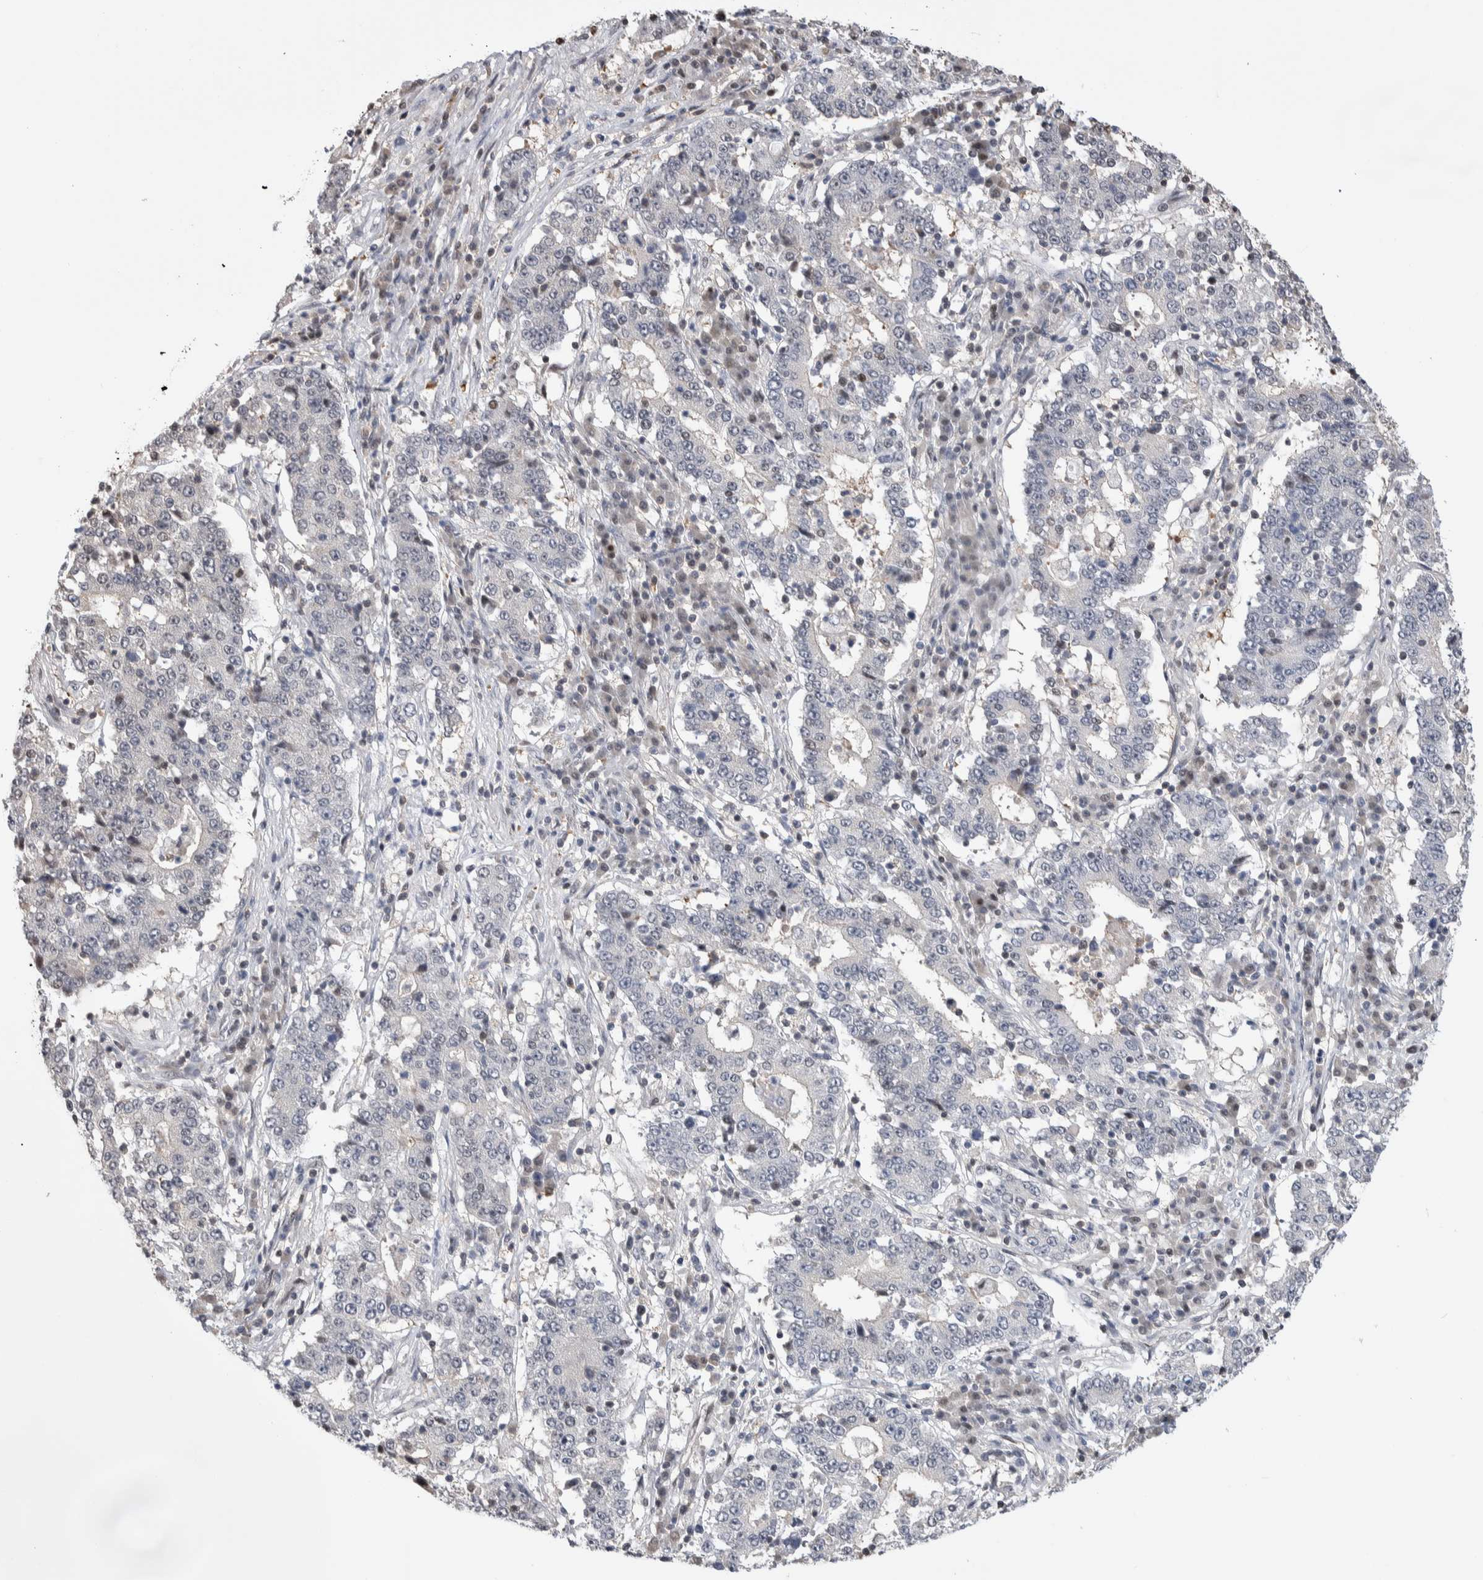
{"staining": {"intensity": "negative", "quantity": "none", "location": "none"}, "tissue": "stomach cancer", "cell_type": "Tumor cells", "image_type": "cancer", "snomed": [{"axis": "morphology", "description": "Adenocarcinoma, NOS"}, {"axis": "topography", "description": "Stomach"}], "caption": "High magnification brightfield microscopy of adenocarcinoma (stomach) stained with DAB (3,3'-diaminobenzidine) (brown) and counterstained with hematoxylin (blue): tumor cells show no significant staining.", "gene": "ZBTB49", "patient": {"sex": "male", "age": 59}}